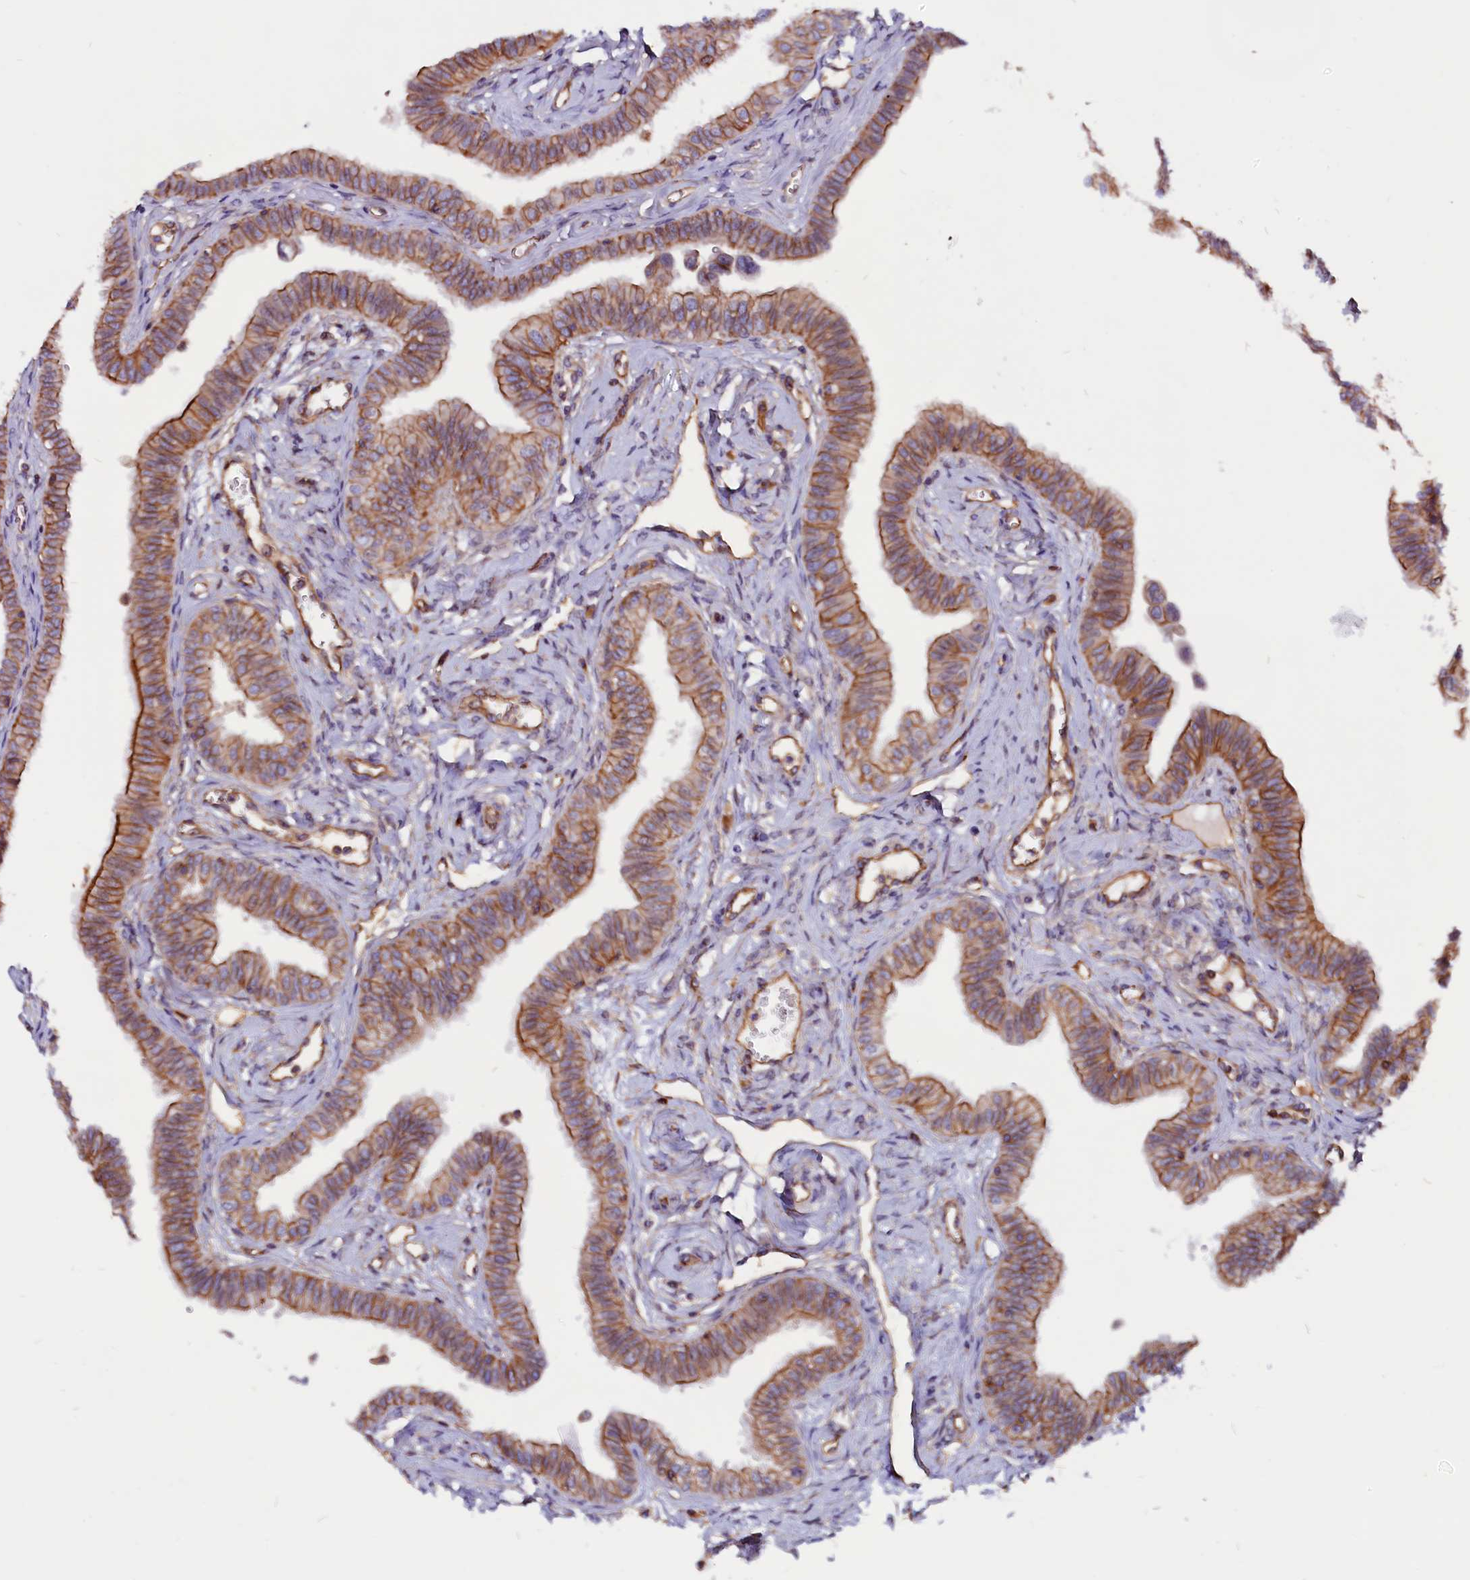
{"staining": {"intensity": "moderate", "quantity": ">75%", "location": "cytoplasmic/membranous"}, "tissue": "fallopian tube", "cell_type": "Glandular cells", "image_type": "normal", "snomed": [{"axis": "morphology", "description": "Normal tissue, NOS"}, {"axis": "morphology", "description": "Carcinoma, NOS"}, {"axis": "topography", "description": "Fallopian tube"}, {"axis": "topography", "description": "Ovary"}], "caption": "A photomicrograph of fallopian tube stained for a protein demonstrates moderate cytoplasmic/membranous brown staining in glandular cells.", "gene": "ZNF749", "patient": {"sex": "female", "age": 59}}